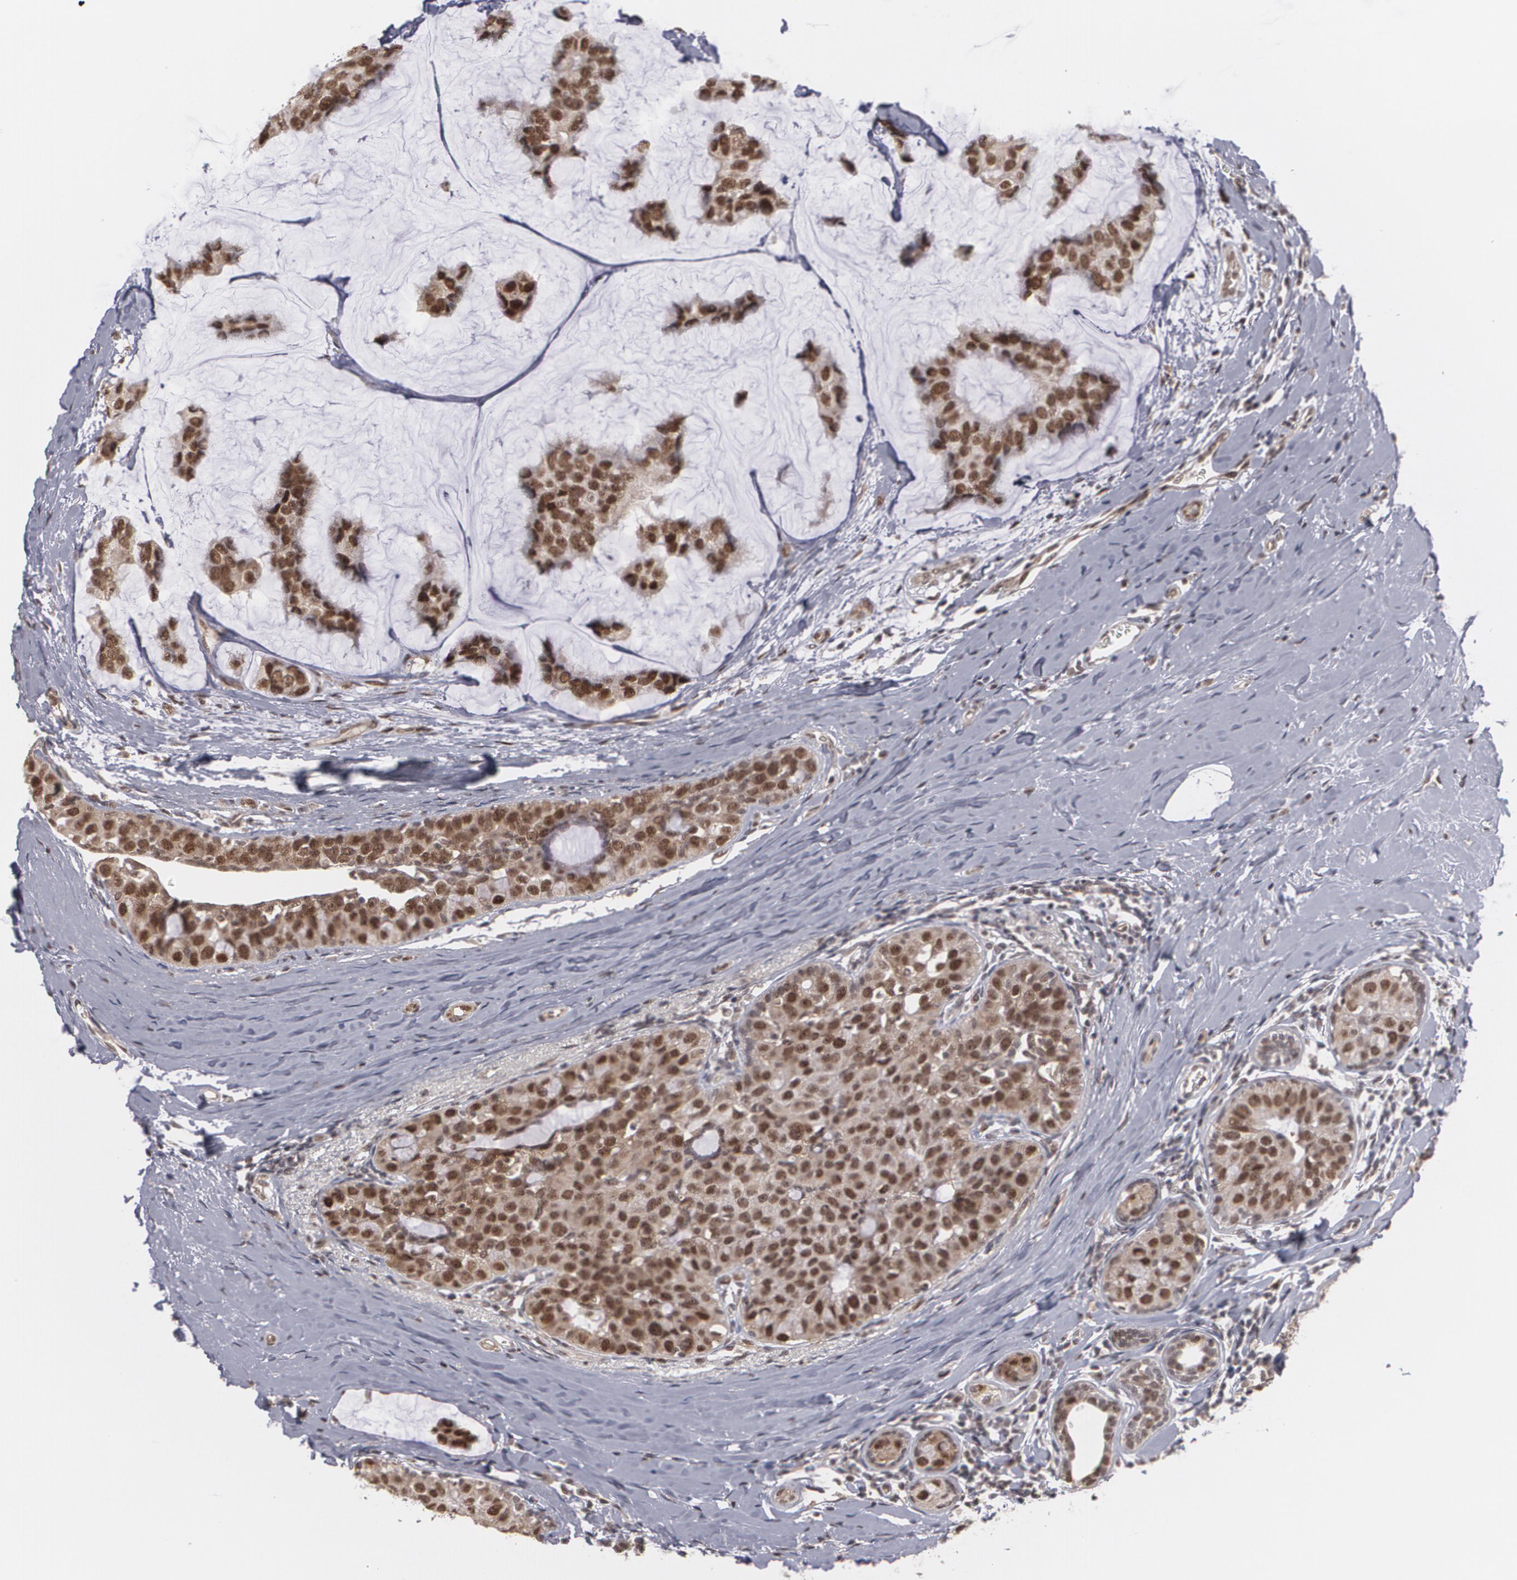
{"staining": {"intensity": "moderate", "quantity": ">75%", "location": "nuclear"}, "tissue": "breast cancer", "cell_type": "Tumor cells", "image_type": "cancer", "snomed": [{"axis": "morphology", "description": "Normal tissue, NOS"}, {"axis": "morphology", "description": "Duct carcinoma"}, {"axis": "topography", "description": "Breast"}], "caption": "Tumor cells reveal medium levels of moderate nuclear staining in approximately >75% of cells in breast cancer.", "gene": "ZNF75A", "patient": {"sex": "female", "age": 50}}